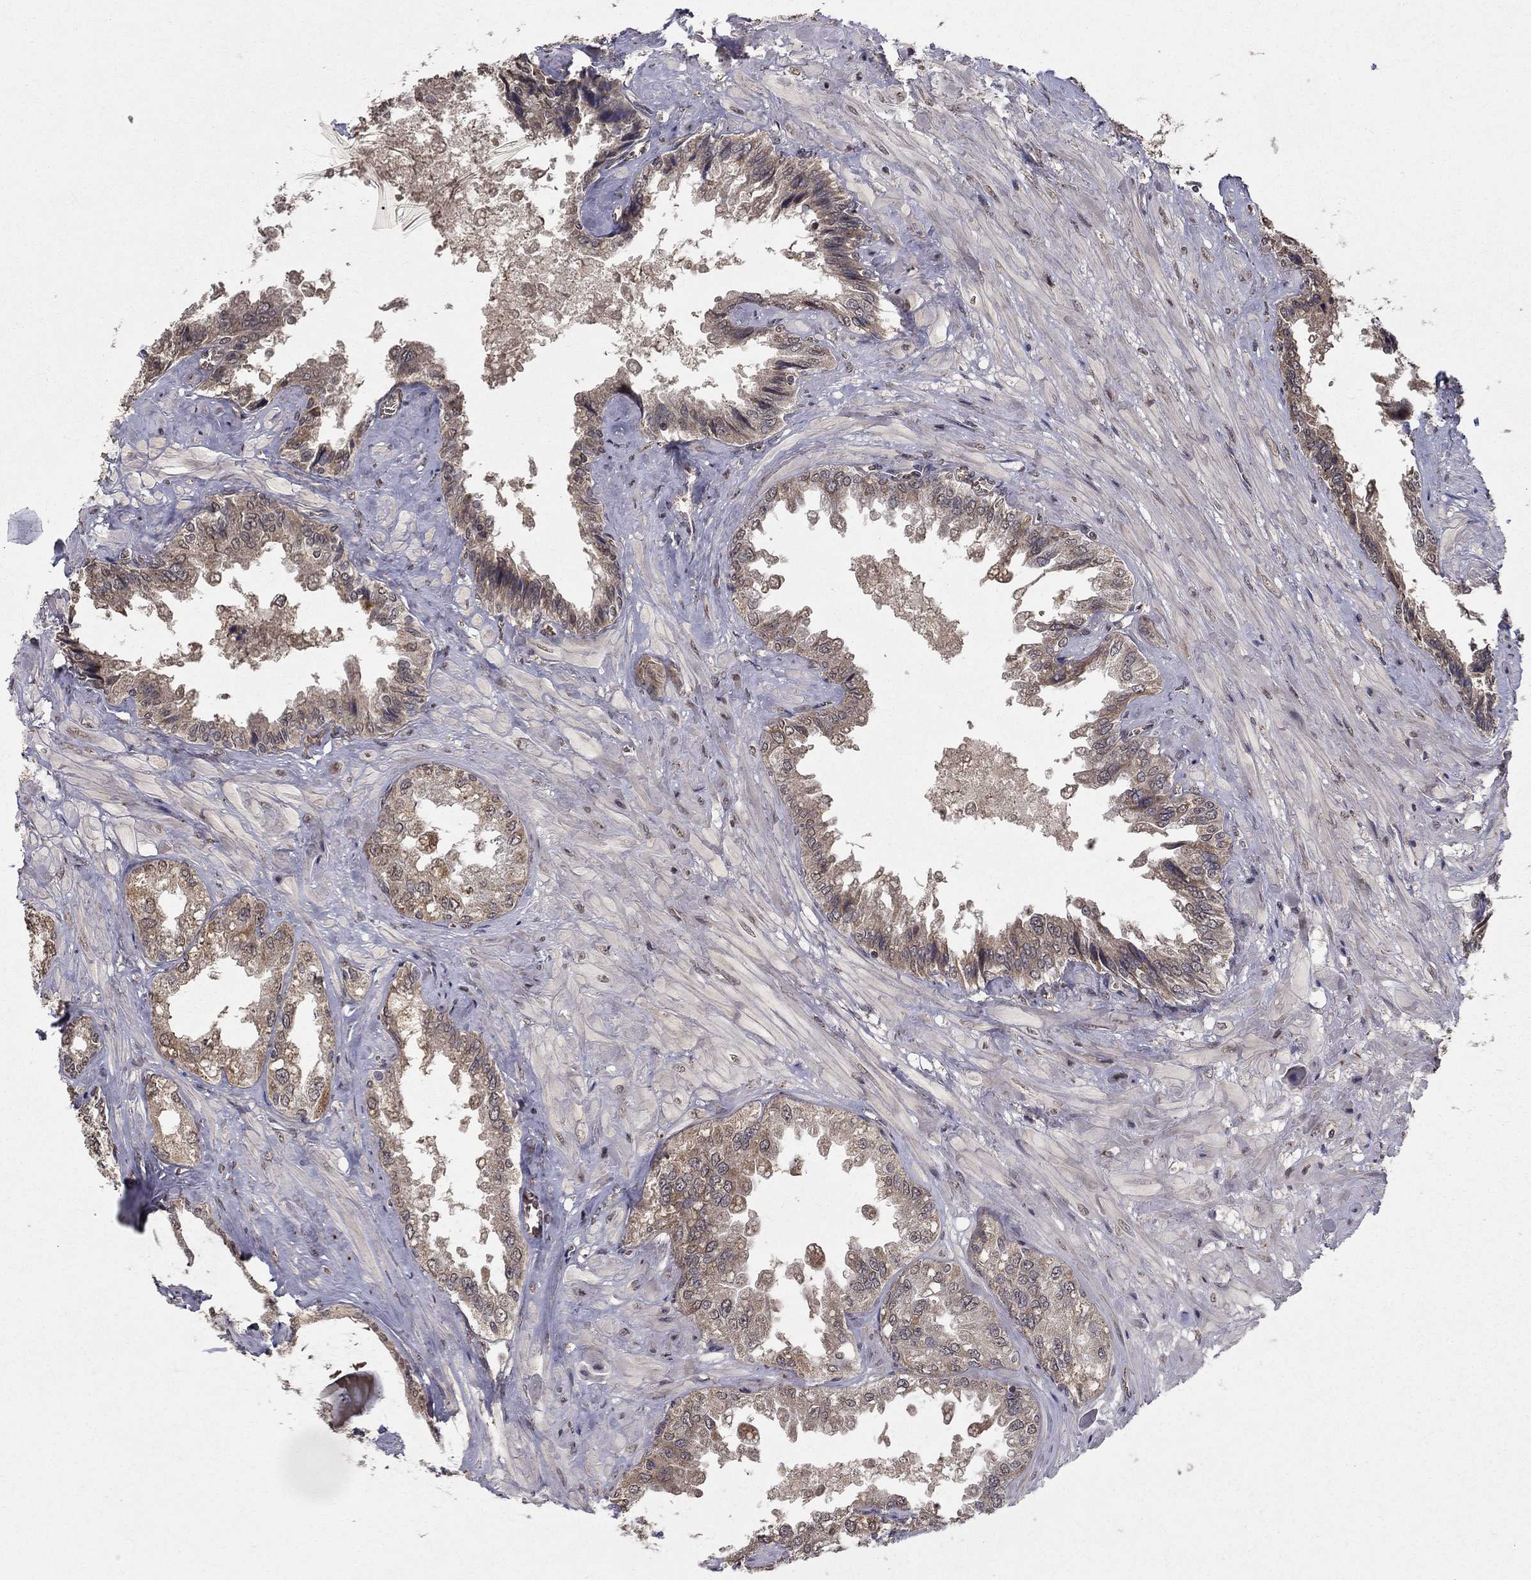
{"staining": {"intensity": "moderate", "quantity": "25%-75%", "location": "cytoplasmic/membranous"}, "tissue": "seminal vesicle", "cell_type": "Glandular cells", "image_type": "normal", "snomed": [{"axis": "morphology", "description": "Normal tissue, NOS"}, {"axis": "topography", "description": "Seminal veicle"}], "caption": "Protein expression analysis of normal seminal vesicle reveals moderate cytoplasmic/membranous expression in about 25%-75% of glandular cells.", "gene": "SLC2A13", "patient": {"sex": "male", "age": 67}}